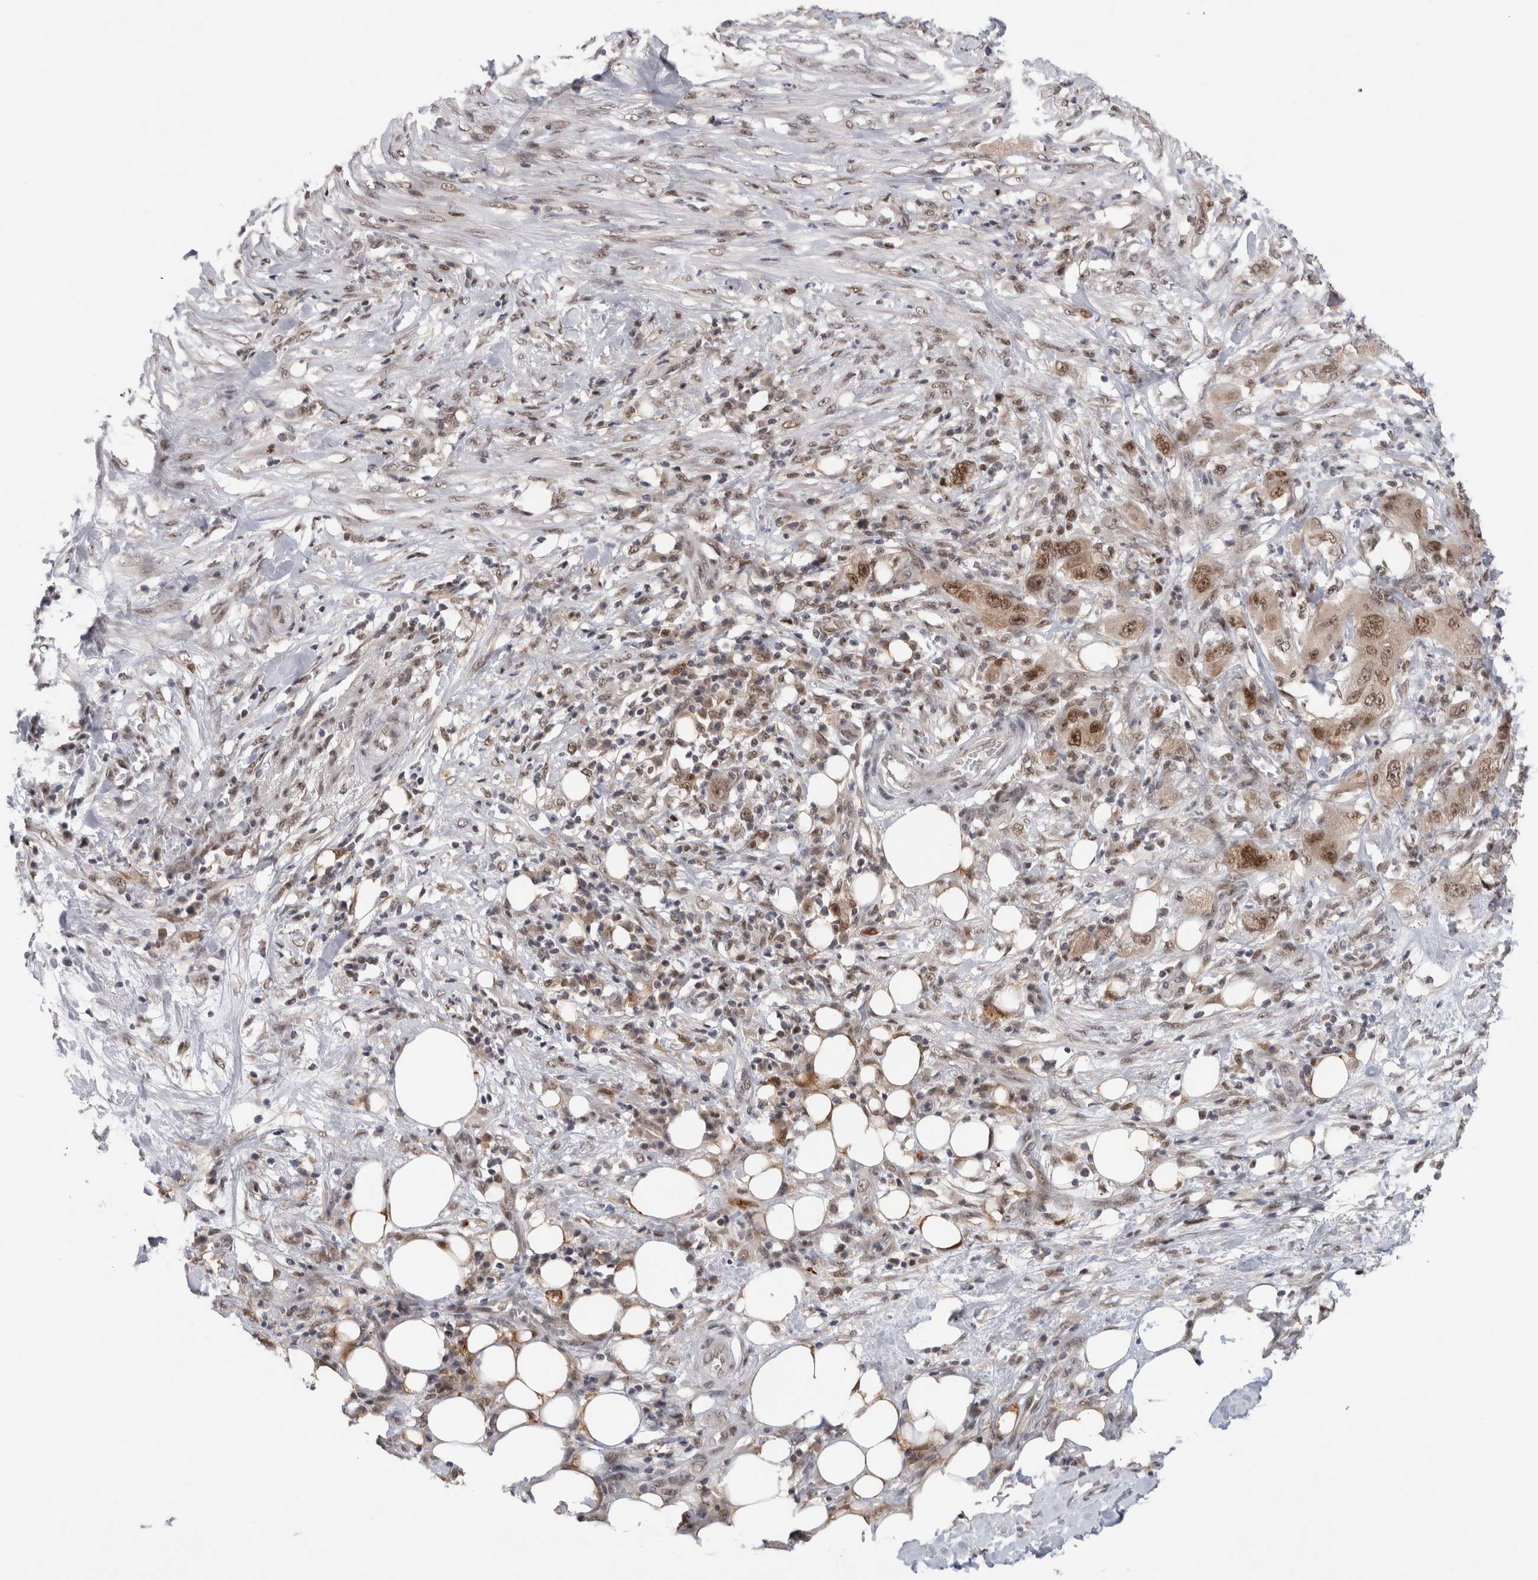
{"staining": {"intensity": "moderate", "quantity": ">75%", "location": "nuclear"}, "tissue": "pancreatic cancer", "cell_type": "Tumor cells", "image_type": "cancer", "snomed": [{"axis": "morphology", "description": "Adenocarcinoma, NOS"}, {"axis": "topography", "description": "Pancreas"}], "caption": "A medium amount of moderate nuclear positivity is seen in about >75% of tumor cells in pancreatic cancer (adenocarcinoma) tissue. The staining was performed using DAB (3,3'-diaminobenzidine), with brown indicating positive protein expression. Nuclei are stained blue with hematoxylin.", "gene": "ZNF521", "patient": {"sex": "female", "age": 78}}